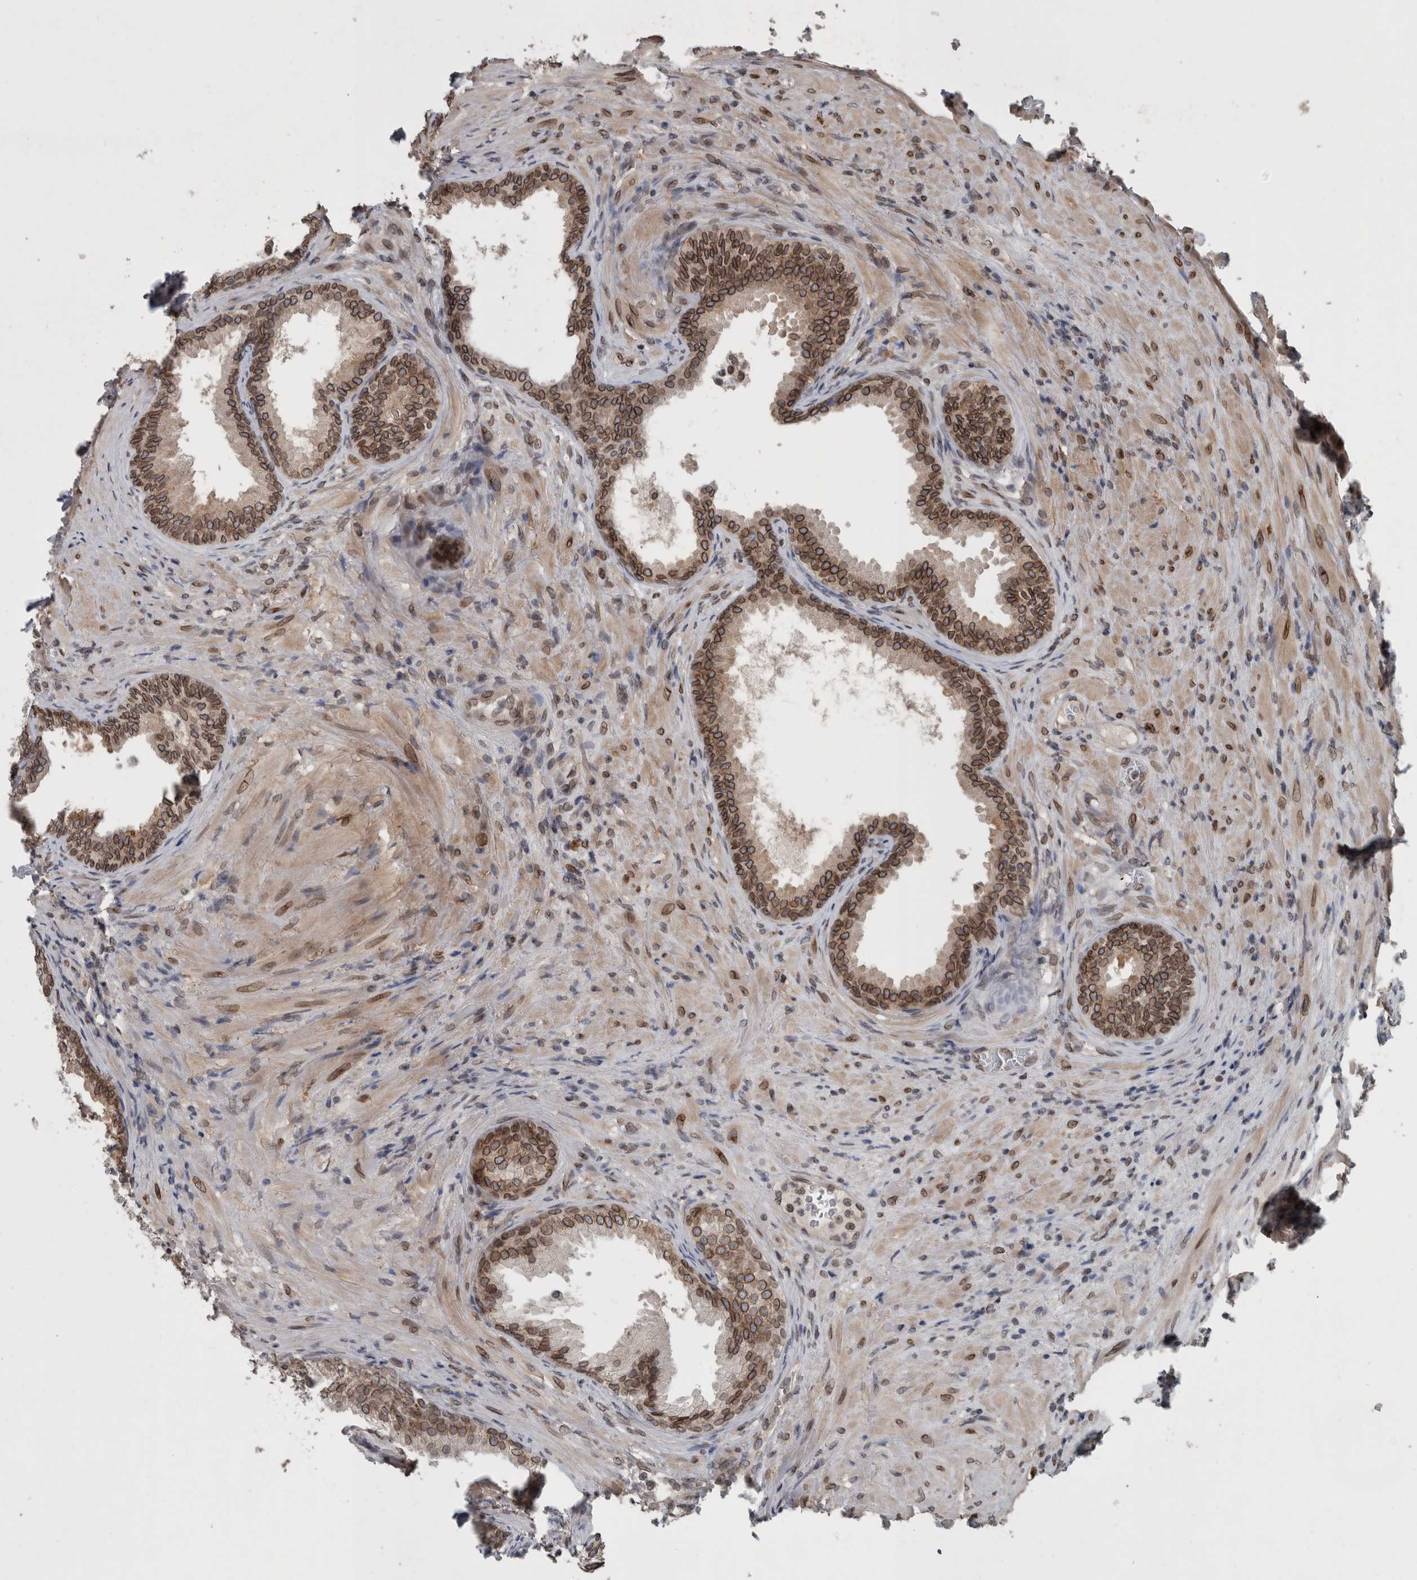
{"staining": {"intensity": "strong", "quantity": "25%-75%", "location": "cytoplasmic/membranous,nuclear"}, "tissue": "prostate", "cell_type": "Glandular cells", "image_type": "normal", "snomed": [{"axis": "morphology", "description": "Normal tissue, NOS"}, {"axis": "topography", "description": "Prostate"}], "caption": "DAB (3,3'-diaminobenzidine) immunohistochemical staining of benign prostate shows strong cytoplasmic/membranous,nuclear protein positivity in approximately 25%-75% of glandular cells.", "gene": "RANBP2", "patient": {"sex": "male", "age": 76}}